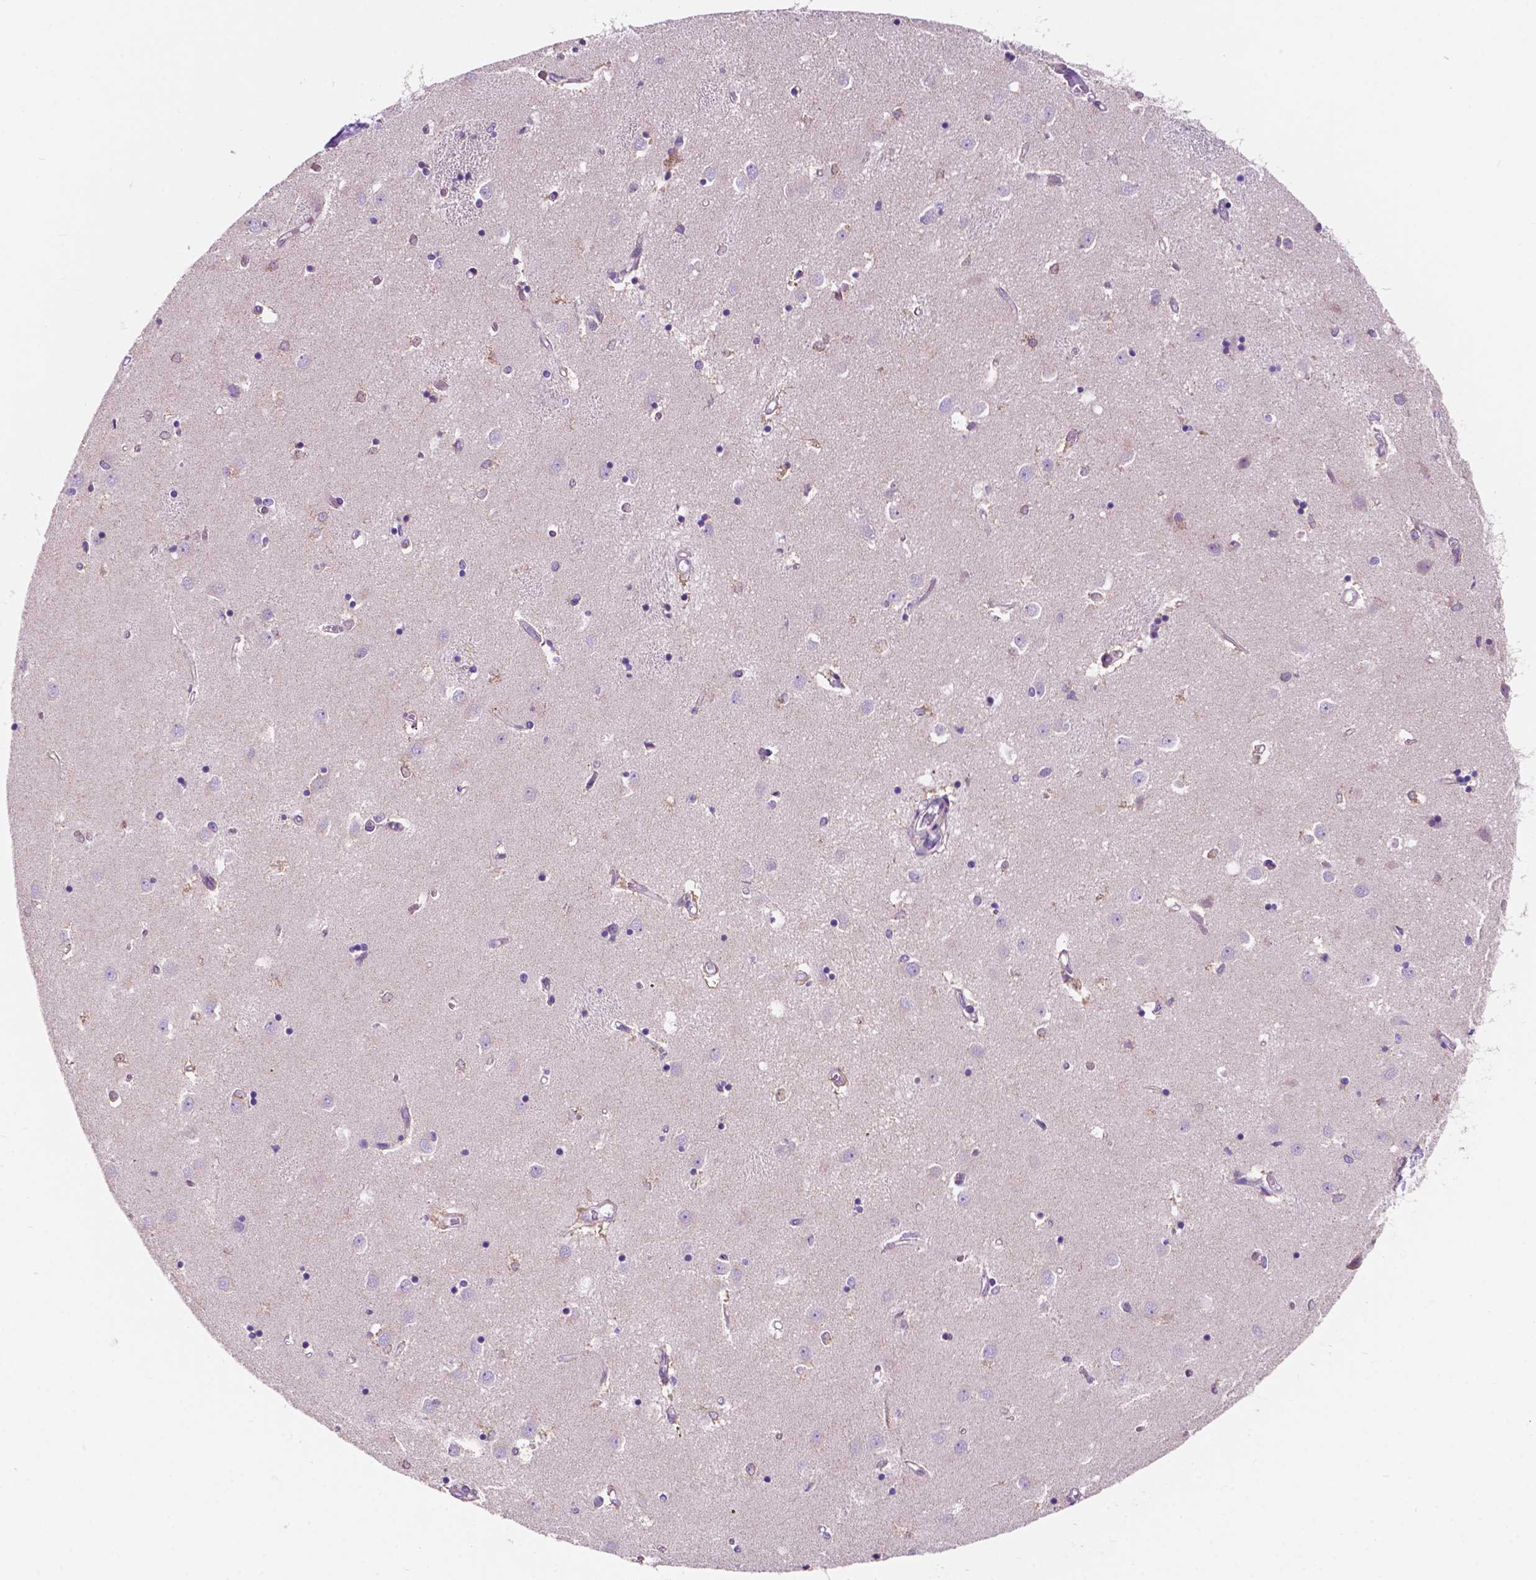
{"staining": {"intensity": "negative", "quantity": "none", "location": "none"}, "tissue": "caudate", "cell_type": "Glial cells", "image_type": "normal", "snomed": [{"axis": "morphology", "description": "Normal tissue, NOS"}, {"axis": "topography", "description": "Lateral ventricle wall"}], "caption": "Benign caudate was stained to show a protein in brown. There is no significant expression in glial cells. The staining was performed using DAB (3,3'-diaminobenzidine) to visualize the protein expression in brown, while the nuclei were stained in blue with hematoxylin (Magnification: 20x).", "gene": "TRPV5", "patient": {"sex": "male", "age": 54}}